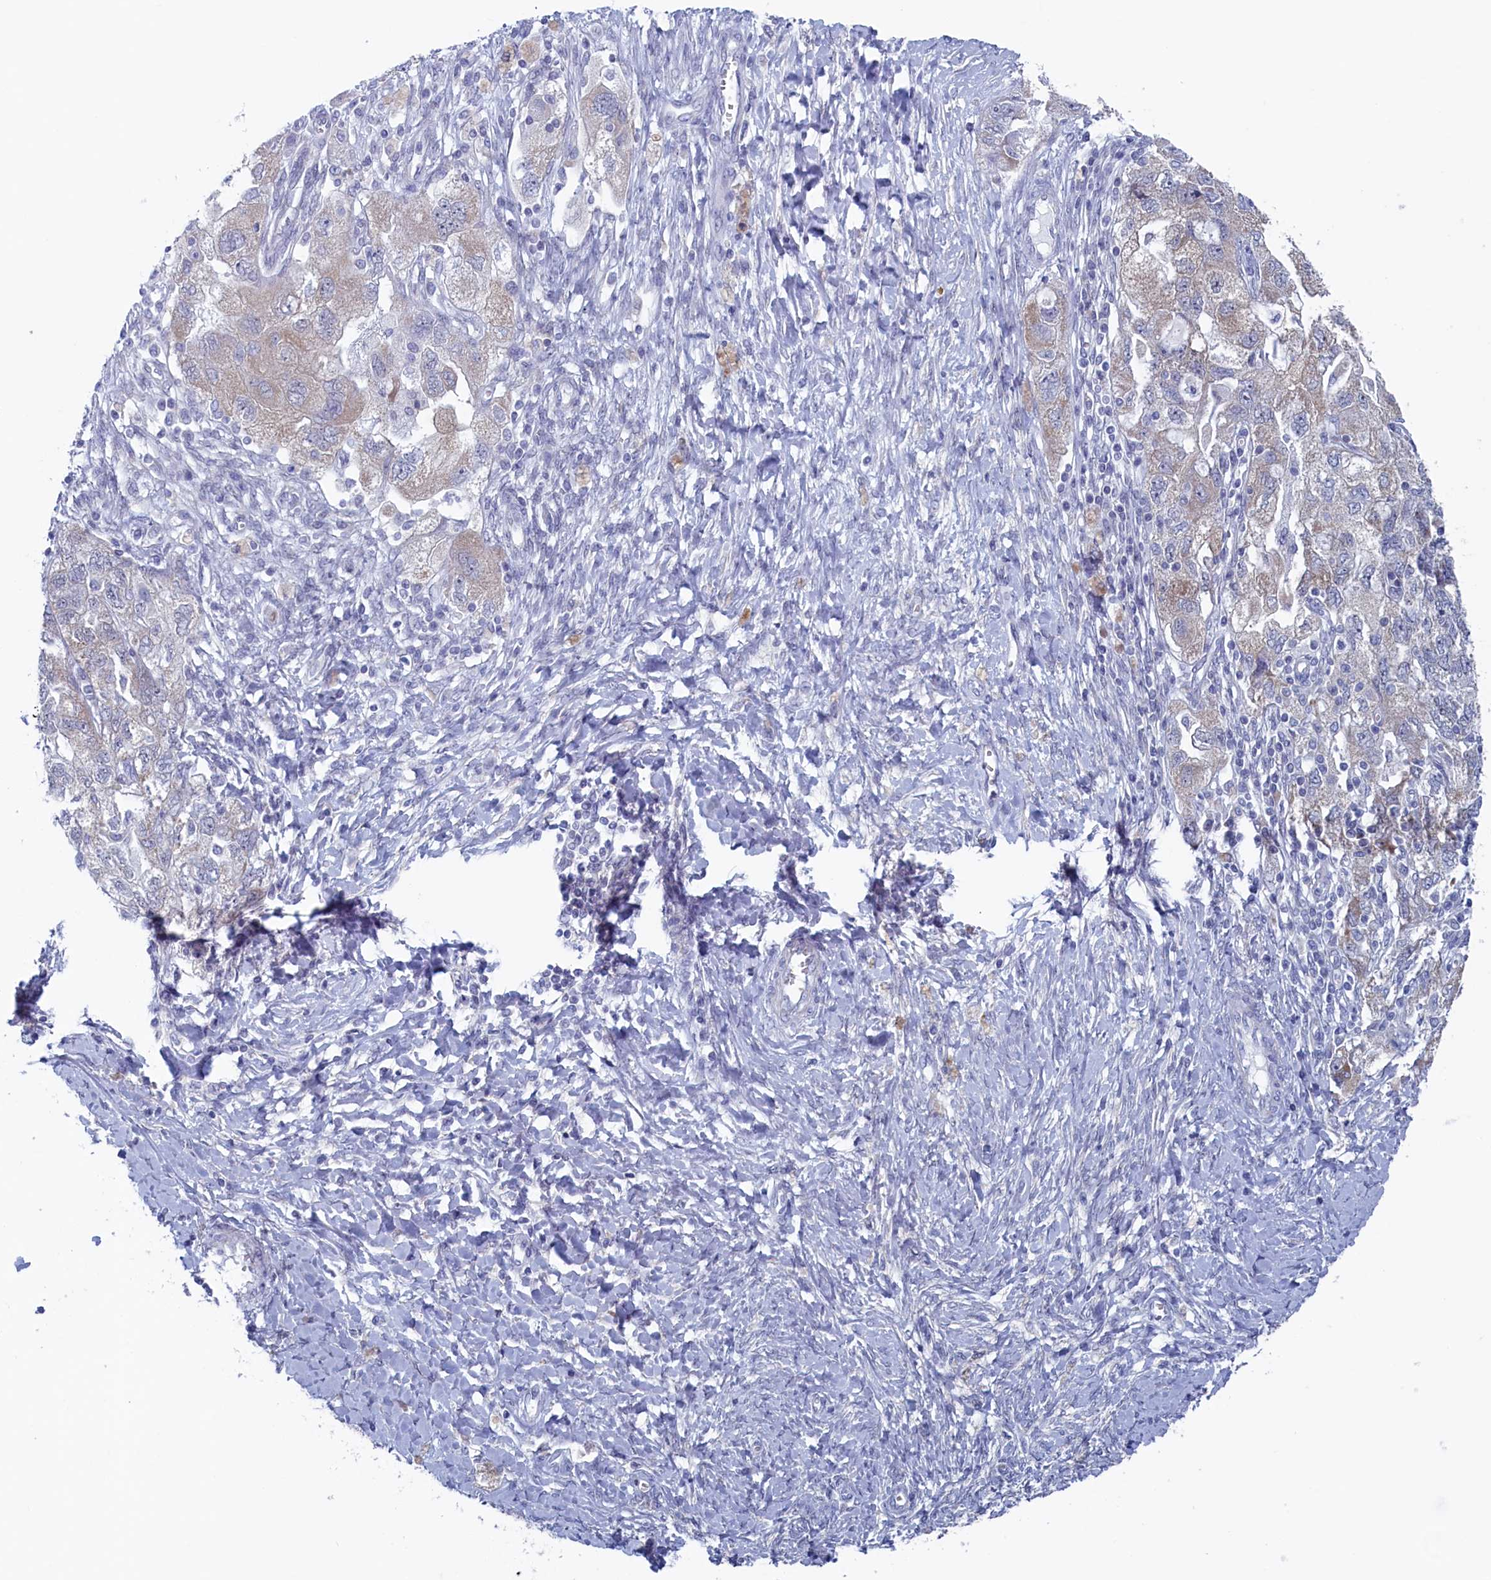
{"staining": {"intensity": "negative", "quantity": "none", "location": "none"}, "tissue": "ovarian cancer", "cell_type": "Tumor cells", "image_type": "cancer", "snomed": [{"axis": "morphology", "description": "Carcinoma, NOS"}, {"axis": "morphology", "description": "Cystadenocarcinoma, serous, NOS"}, {"axis": "topography", "description": "Ovary"}], "caption": "DAB (3,3'-diaminobenzidine) immunohistochemical staining of human ovarian cancer (serous cystadenocarcinoma) shows no significant staining in tumor cells.", "gene": "WDR76", "patient": {"sex": "female", "age": 69}}